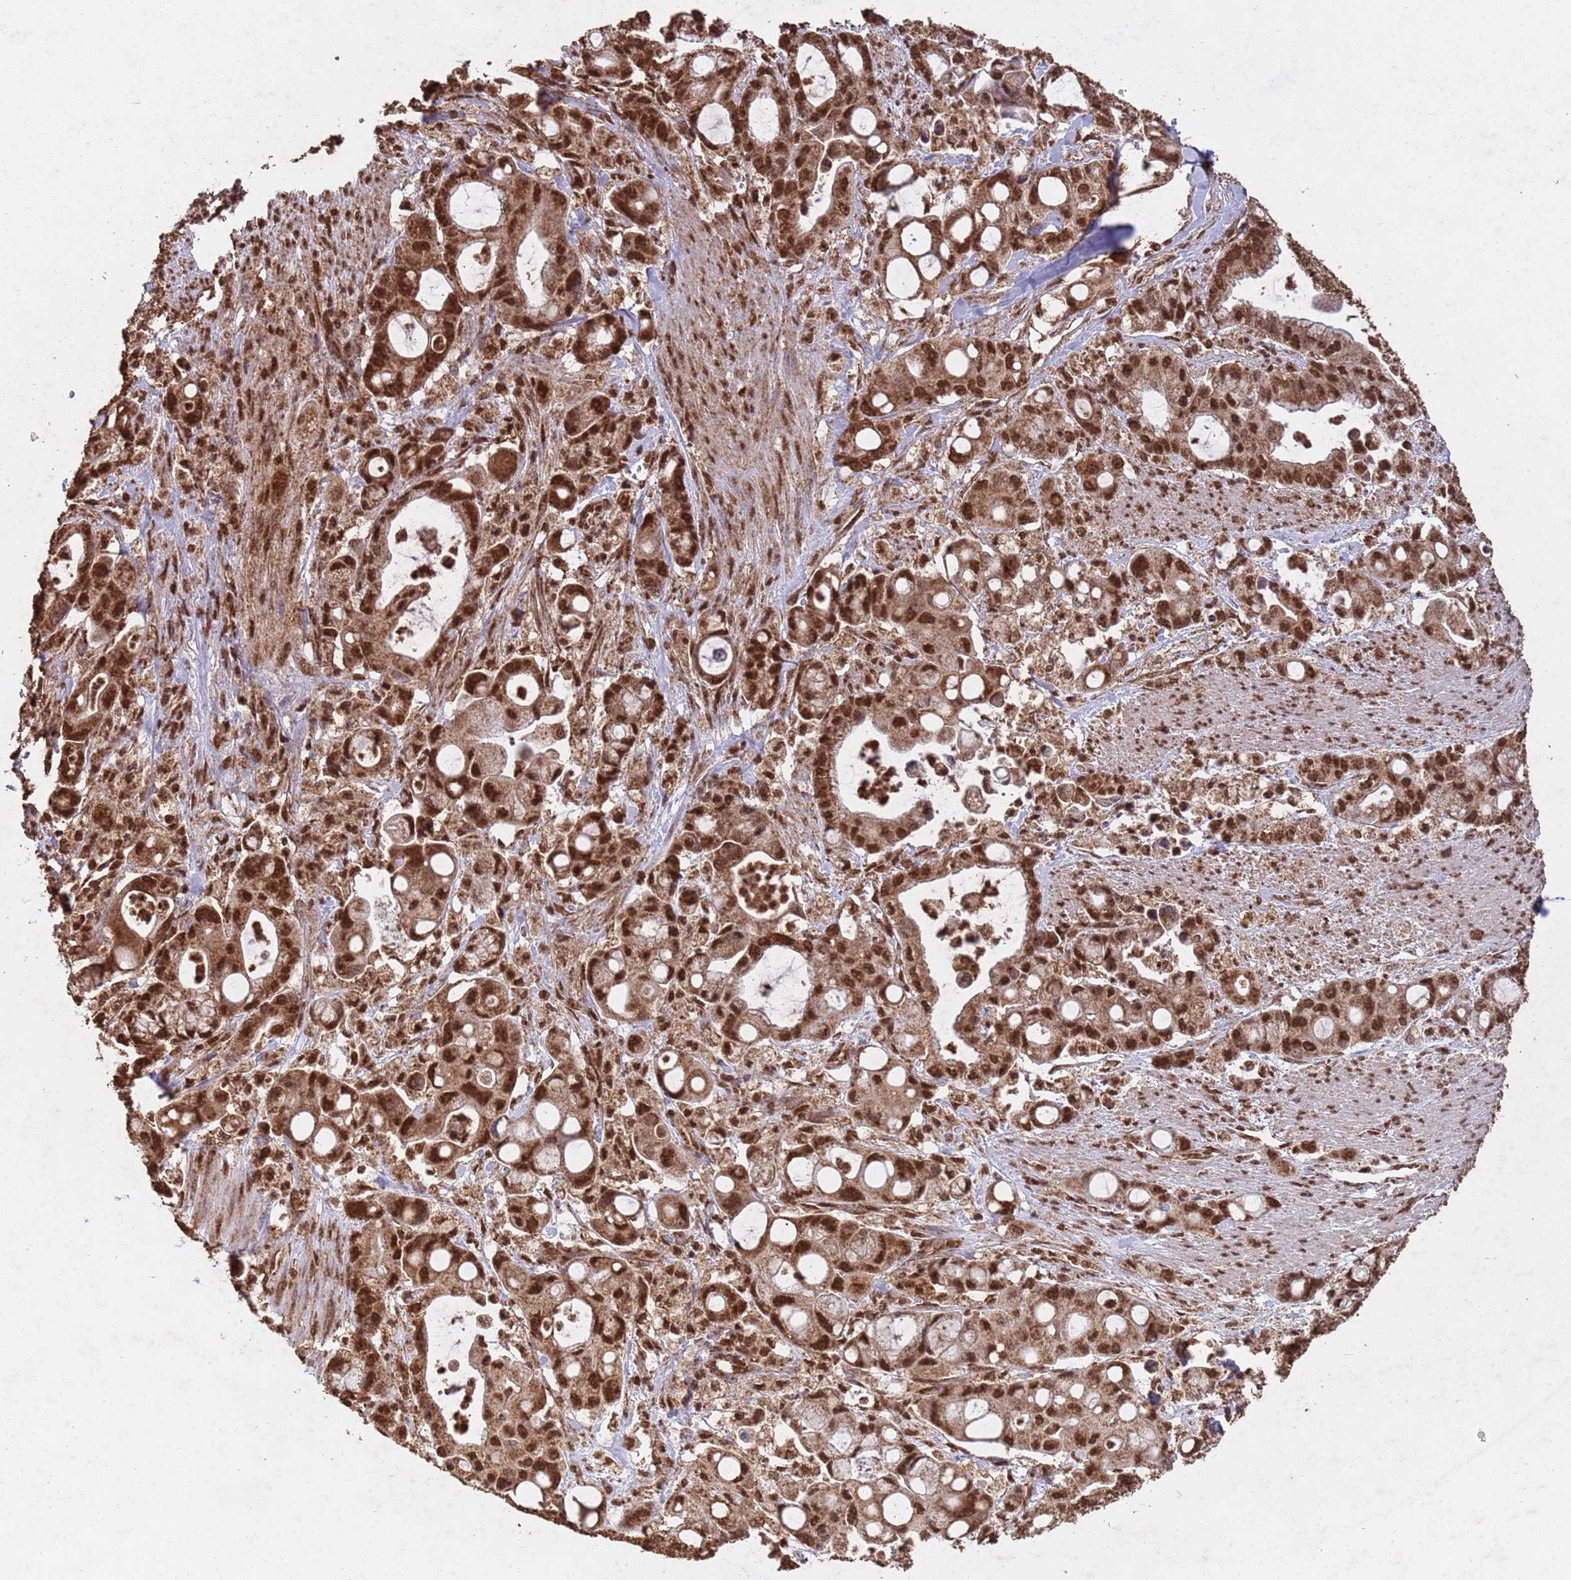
{"staining": {"intensity": "strong", "quantity": ">75%", "location": "cytoplasmic/membranous,nuclear"}, "tissue": "pancreatic cancer", "cell_type": "Tumor cells", "image_type": "cancer", "snomed": [{"axis": "morphology", "description": "Adenocarcinoma, NOS"}, {"axis": "topography", "description": "Pancreas"}], "caption": "Human pancreatic adenocarcinoma stained for a protein (brown) demonstrates strong cytoplasmic/membranous and nuclear positive staining in about >75% of tumor cells.", "gene": "HDAC10", "patient": {"sex": "male", "age": 68}}